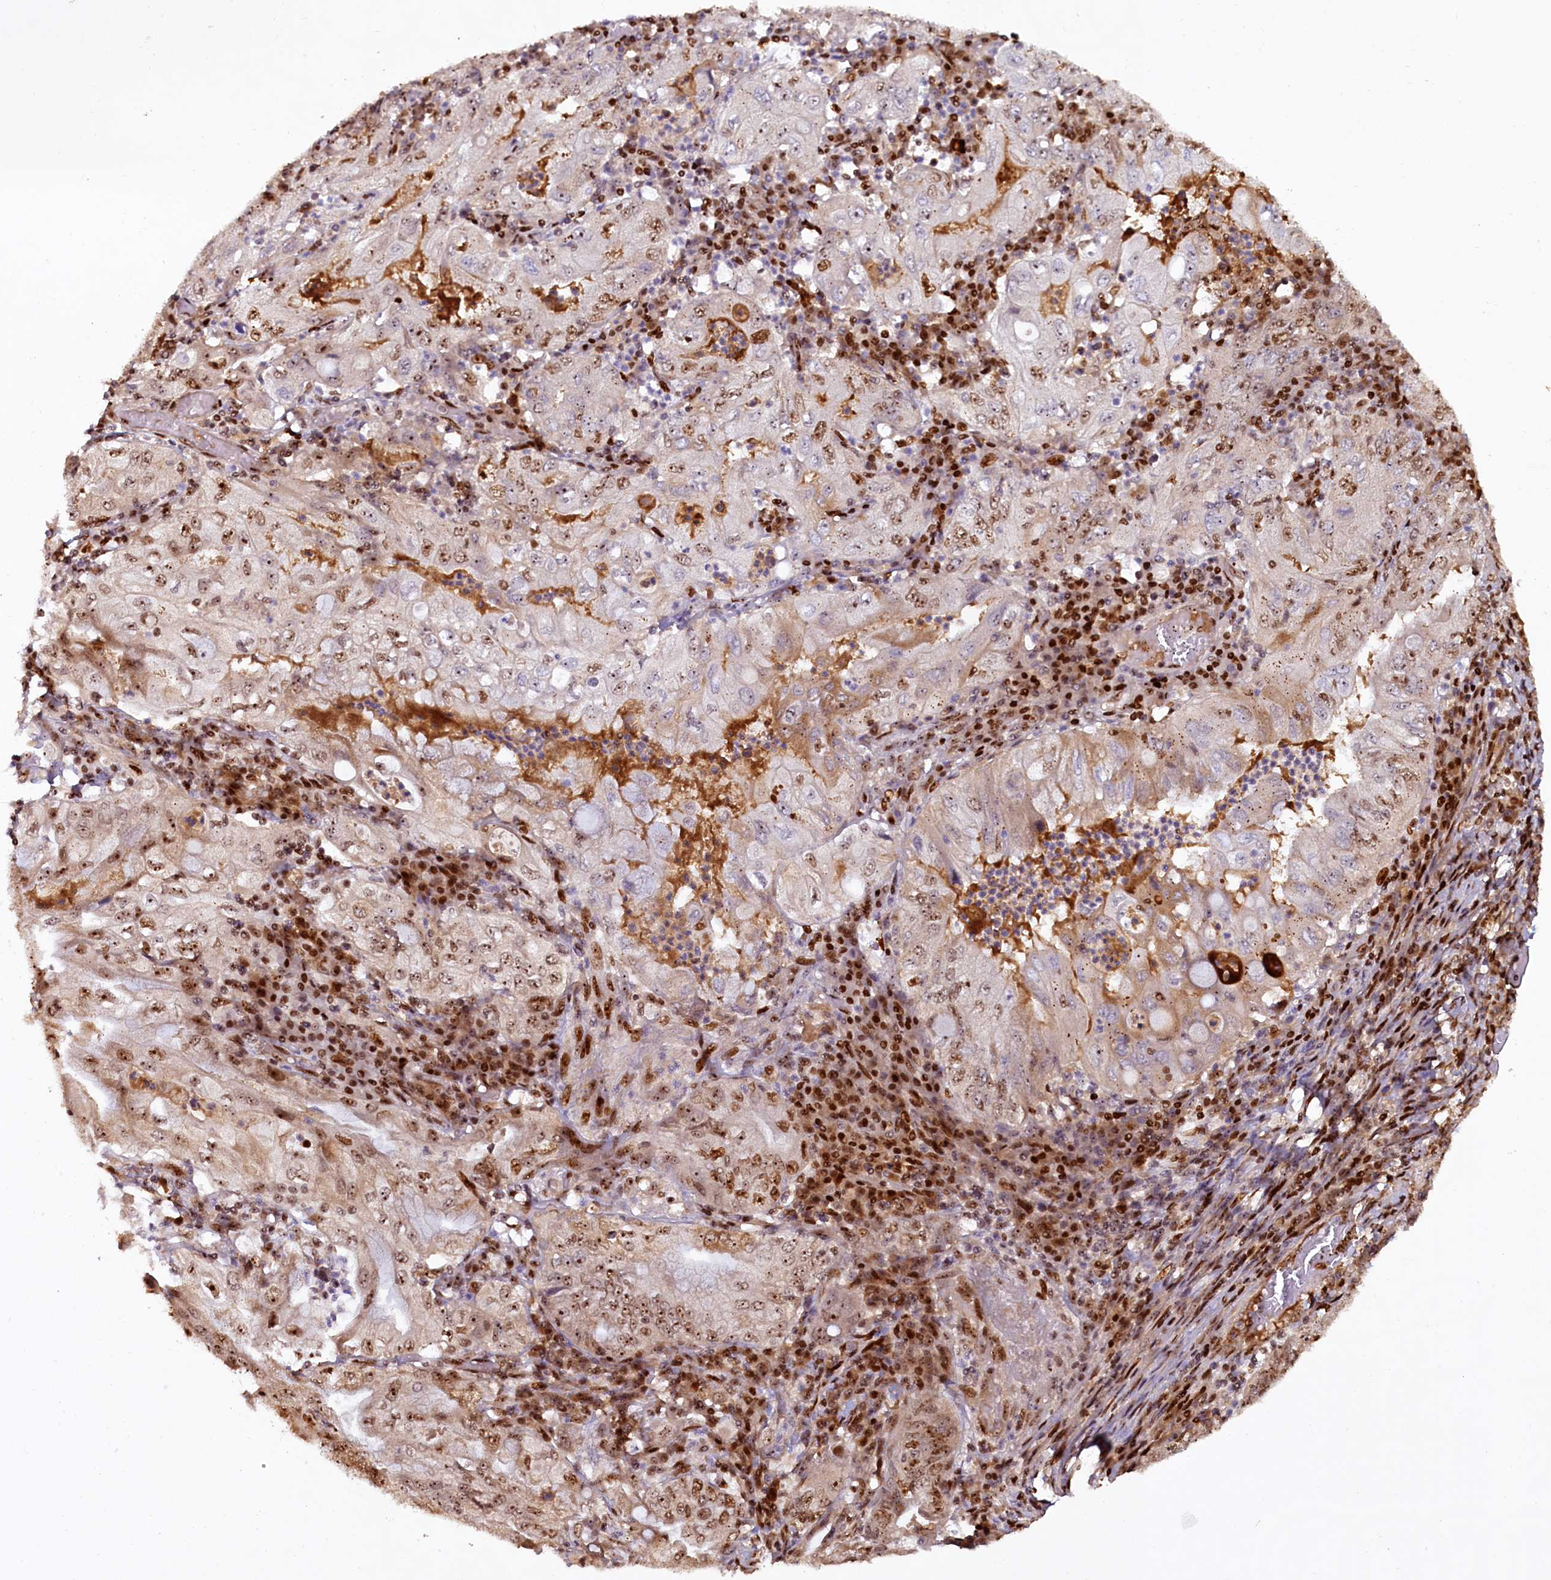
{"staining": {"intensity": "moderate", "quantity": "25%-75%", "location": "cytoplasmic/membranous,nuclear"}, "tissue": "stomach cancer", "cell_type": "Tumor cells", "image_type": "cancer", "snomed": [{"axis": "morphology", "description": "Normal tissue, NOS"}, {"axis": "morphology", "description": "Adenocarcinoma, NOS"}, {"axis": "topography", "description": "Esophagus"}, {"axis": "topography", "description": "Stomach, upper"}, {"axis": "topography", "description": "Peripheral nerve tissue"}], "caption": "Human stomach cancer (adenocarcinoma) stained for a protein (brown) displays moderate cytoplasmic/membranous and nuclear positive positivity in about 25%-75% of tumor cells.", "gene": "TCOF1", "patient": {"sex": "male", "age": 62}}